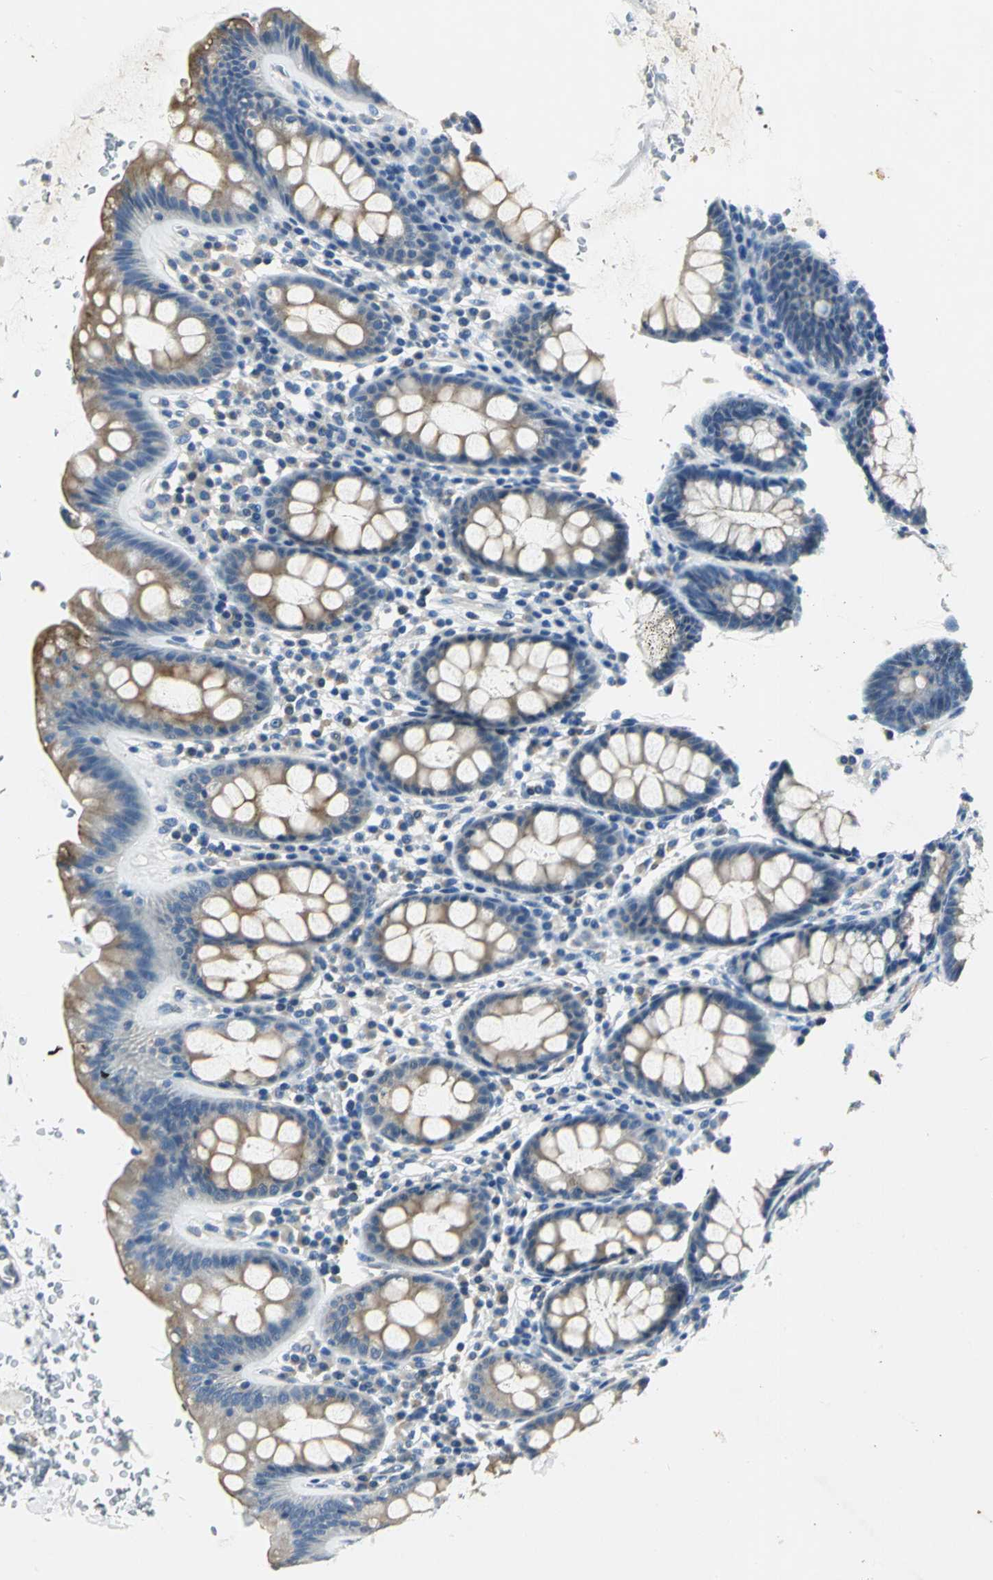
{"staining": {"intensity": "moderate", "quantity": ">75%", "location": "cytoplasmic/membranous"}, "tissue": "rectum", "cell_type": "Glandular cells", "image_type": "normal", "snomed": [{"axis": "morphology", "description": "Normal tissue, NOS"}, {"axis": "topography", "description": "Rectum"}], "caption": "Immunohistochemical staining of normal rectum displays moderate cytoplasmic/membranous protein staining in about >75% of glandular cells.", "gene": "RIPOR1", "patient": {"sex": "male", "age": 92}}